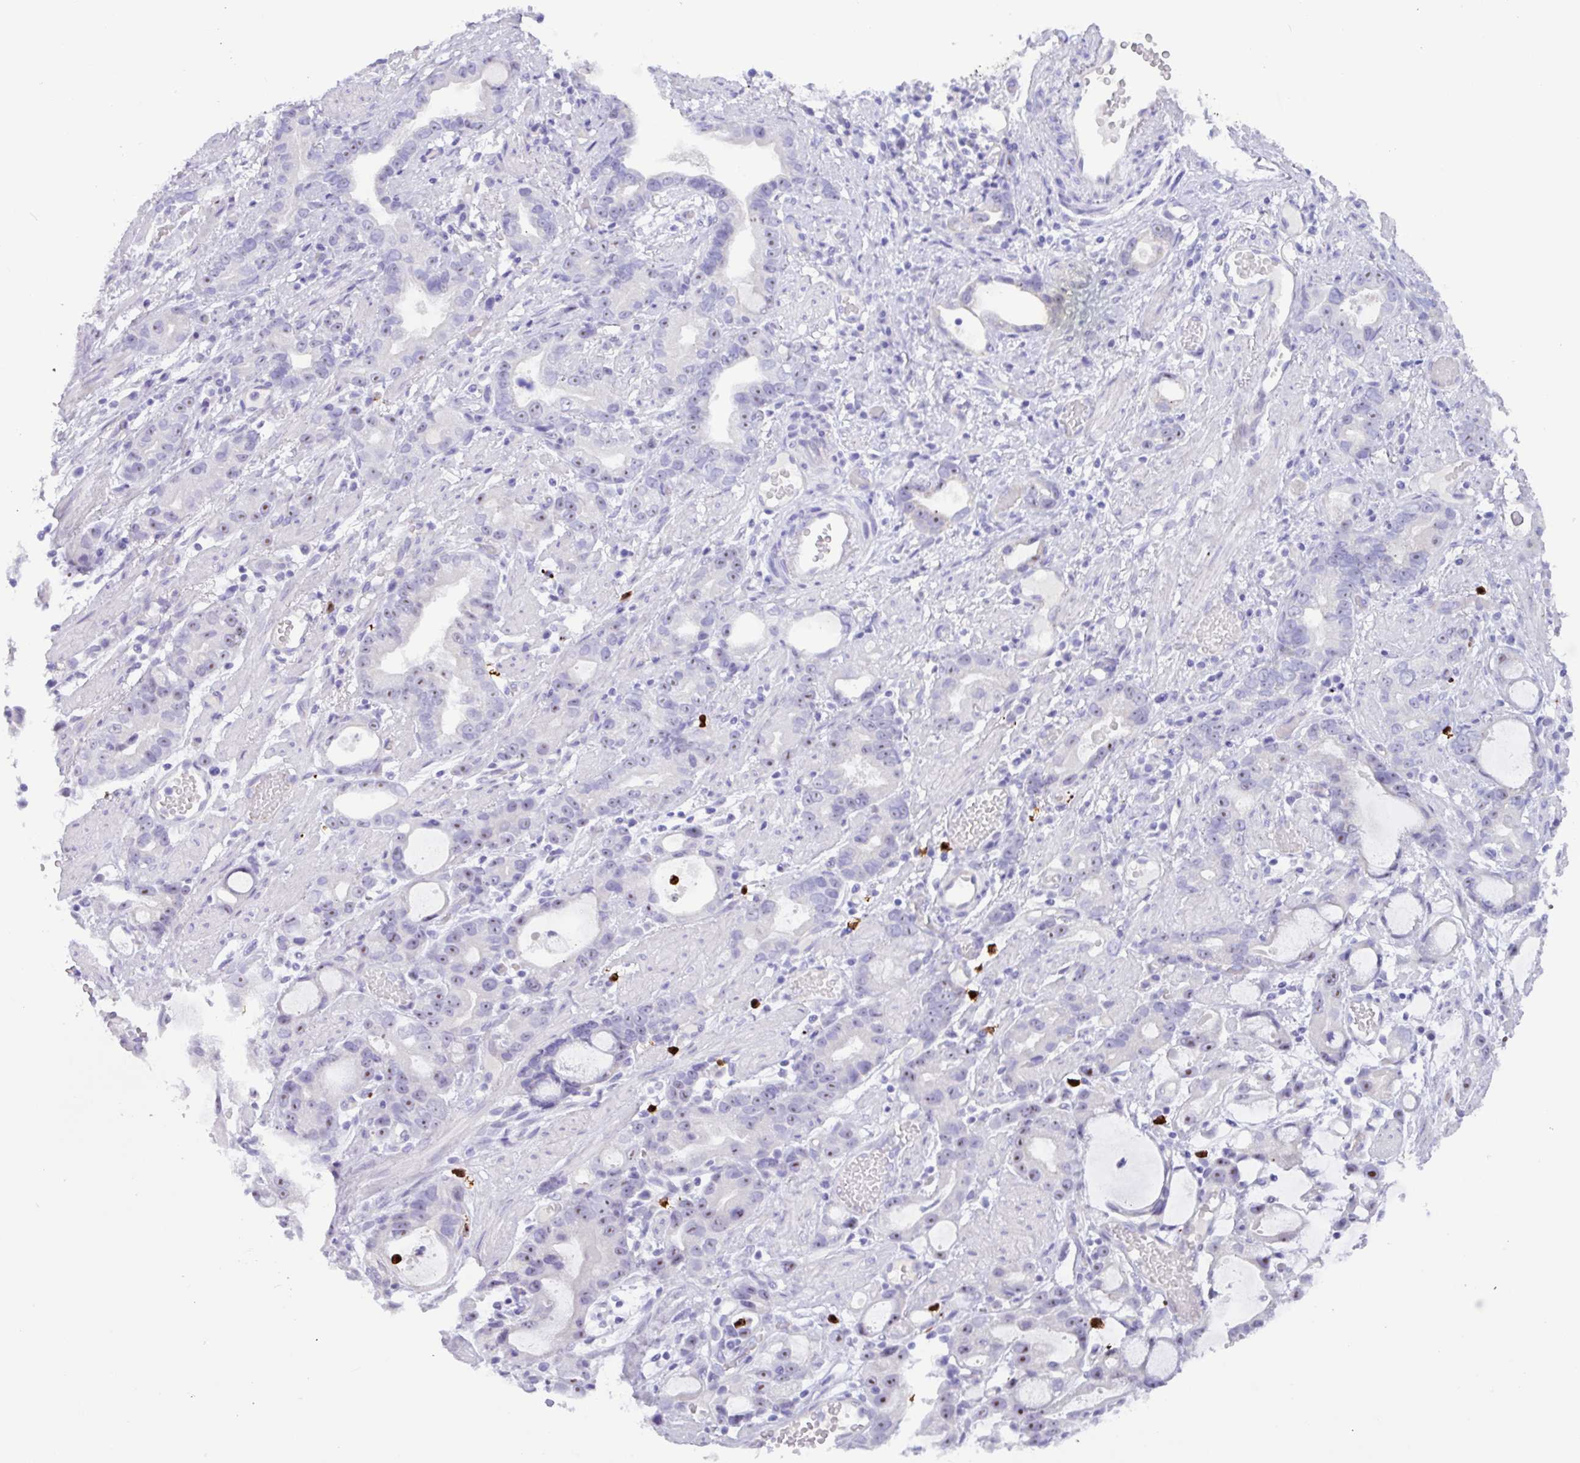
{"staining": {"intensity": "negative", "quantity": "none", "location": "none"}, "tissue": "stomach cancer", "cell_type": "Tumor cells", "image_type": "cancer", "snomed": [{"axis": "morphology", "description": "Adenocarcinoma, NOS"}, {"axis": "topography", "description": "Stomach"}], "caption": "There is no significant positivity in tumor cells of stomach adenocarcinoma.", "gene": "MRM2", "patient": {"sex": "male", "age": 55}}